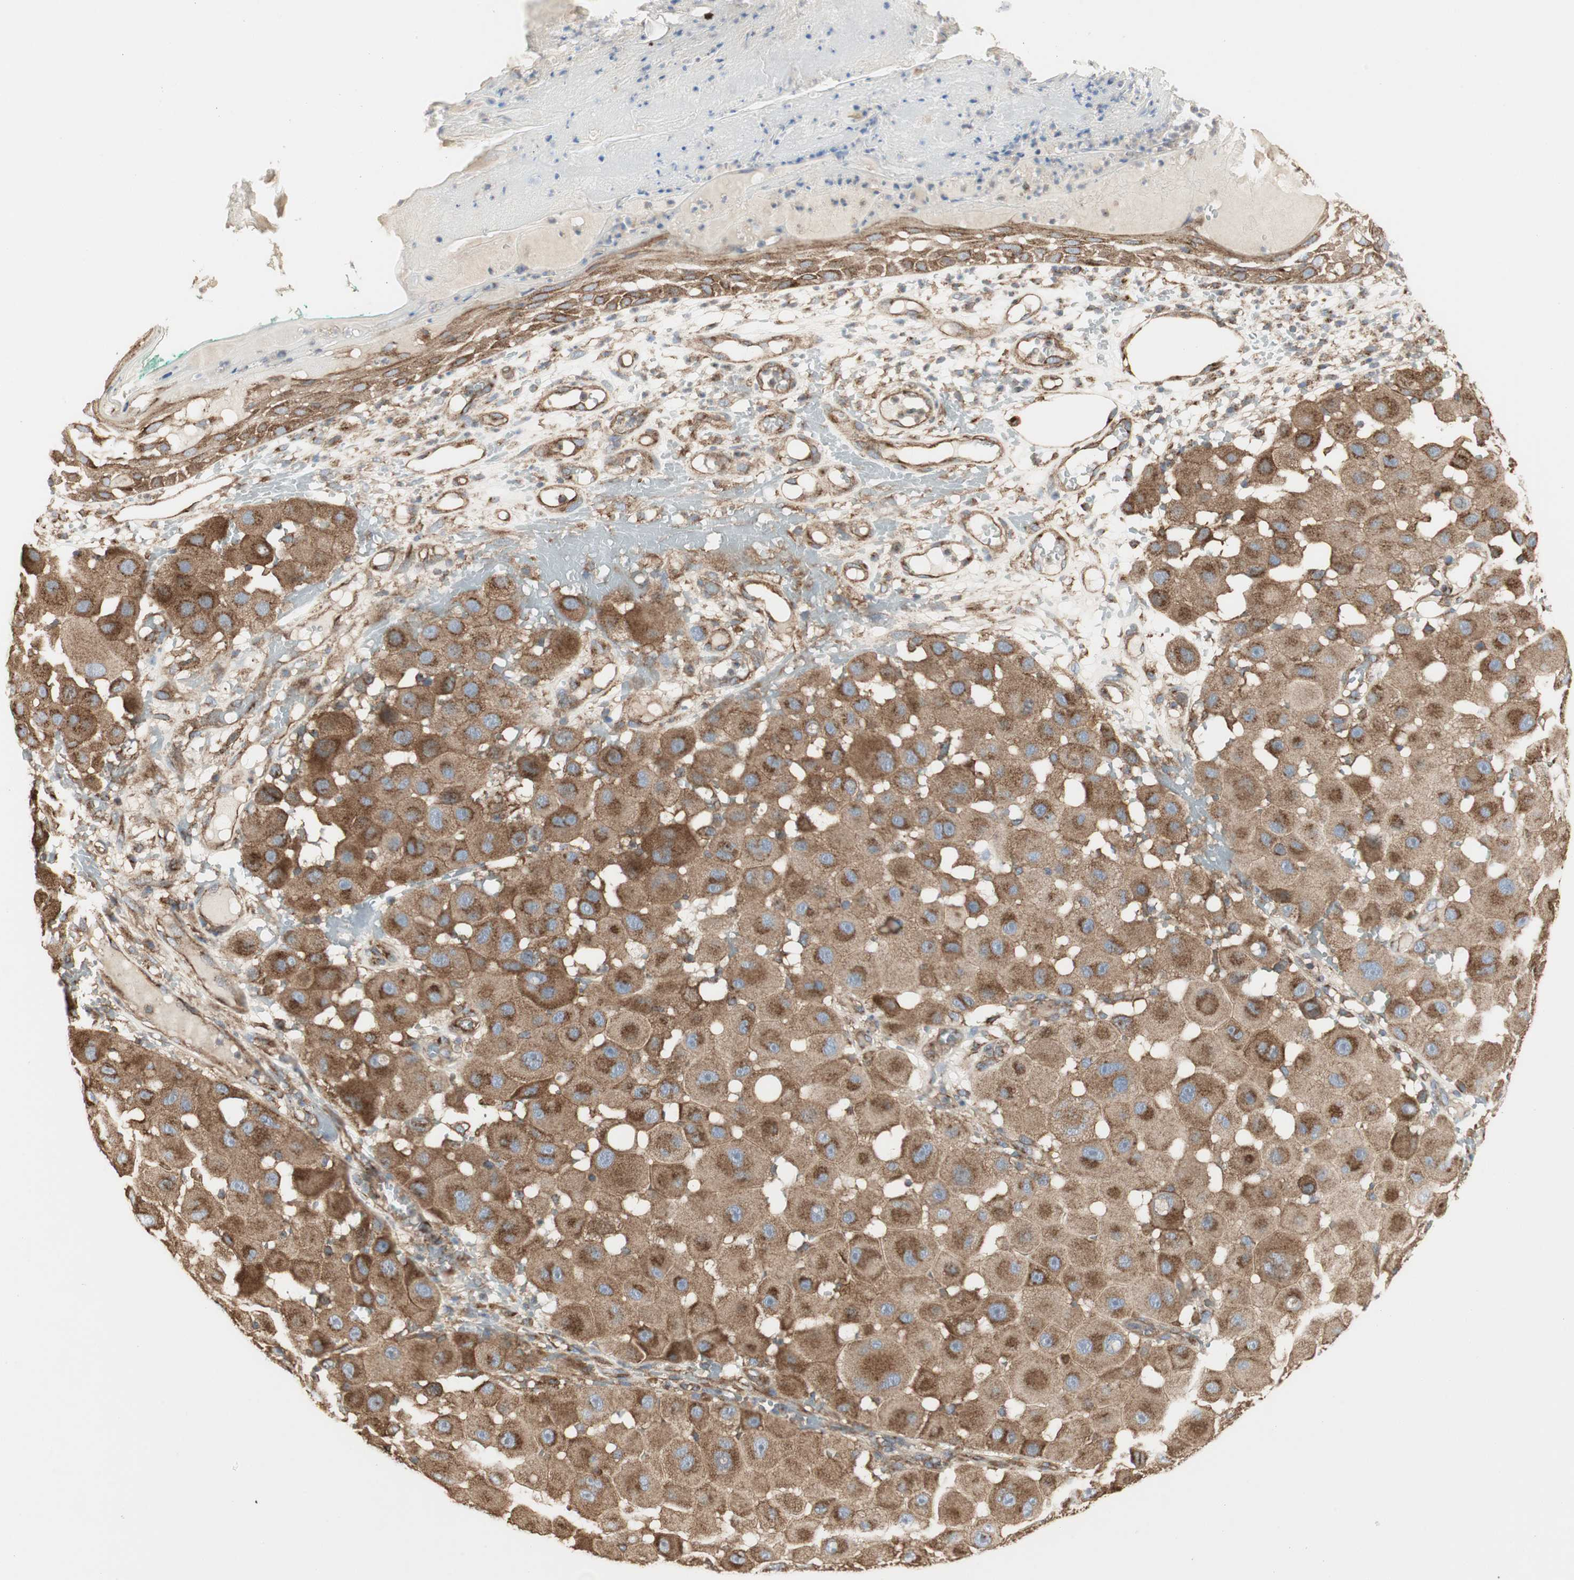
{"staining": {"intensity": "moderate", "quantity": ">75%", "location": "cytoplasmic/membranous"}, "tissue": "melanoma", "cell_type": "Tumor cells", "image_type": "cancer", "snomed": [{"axis": "morphology", "description": "Malignant melanoma, NOS"}, {"axis": "topography", "description": "Skin"}], "caption": "Immunohistochemical staining of melanoma reveals medium levels of moderate cytoplasmic/membranous protein staining in about >75% of tumor cells.", "gene": "H6PD", "patient": {"sex": "female", "age": 81}}